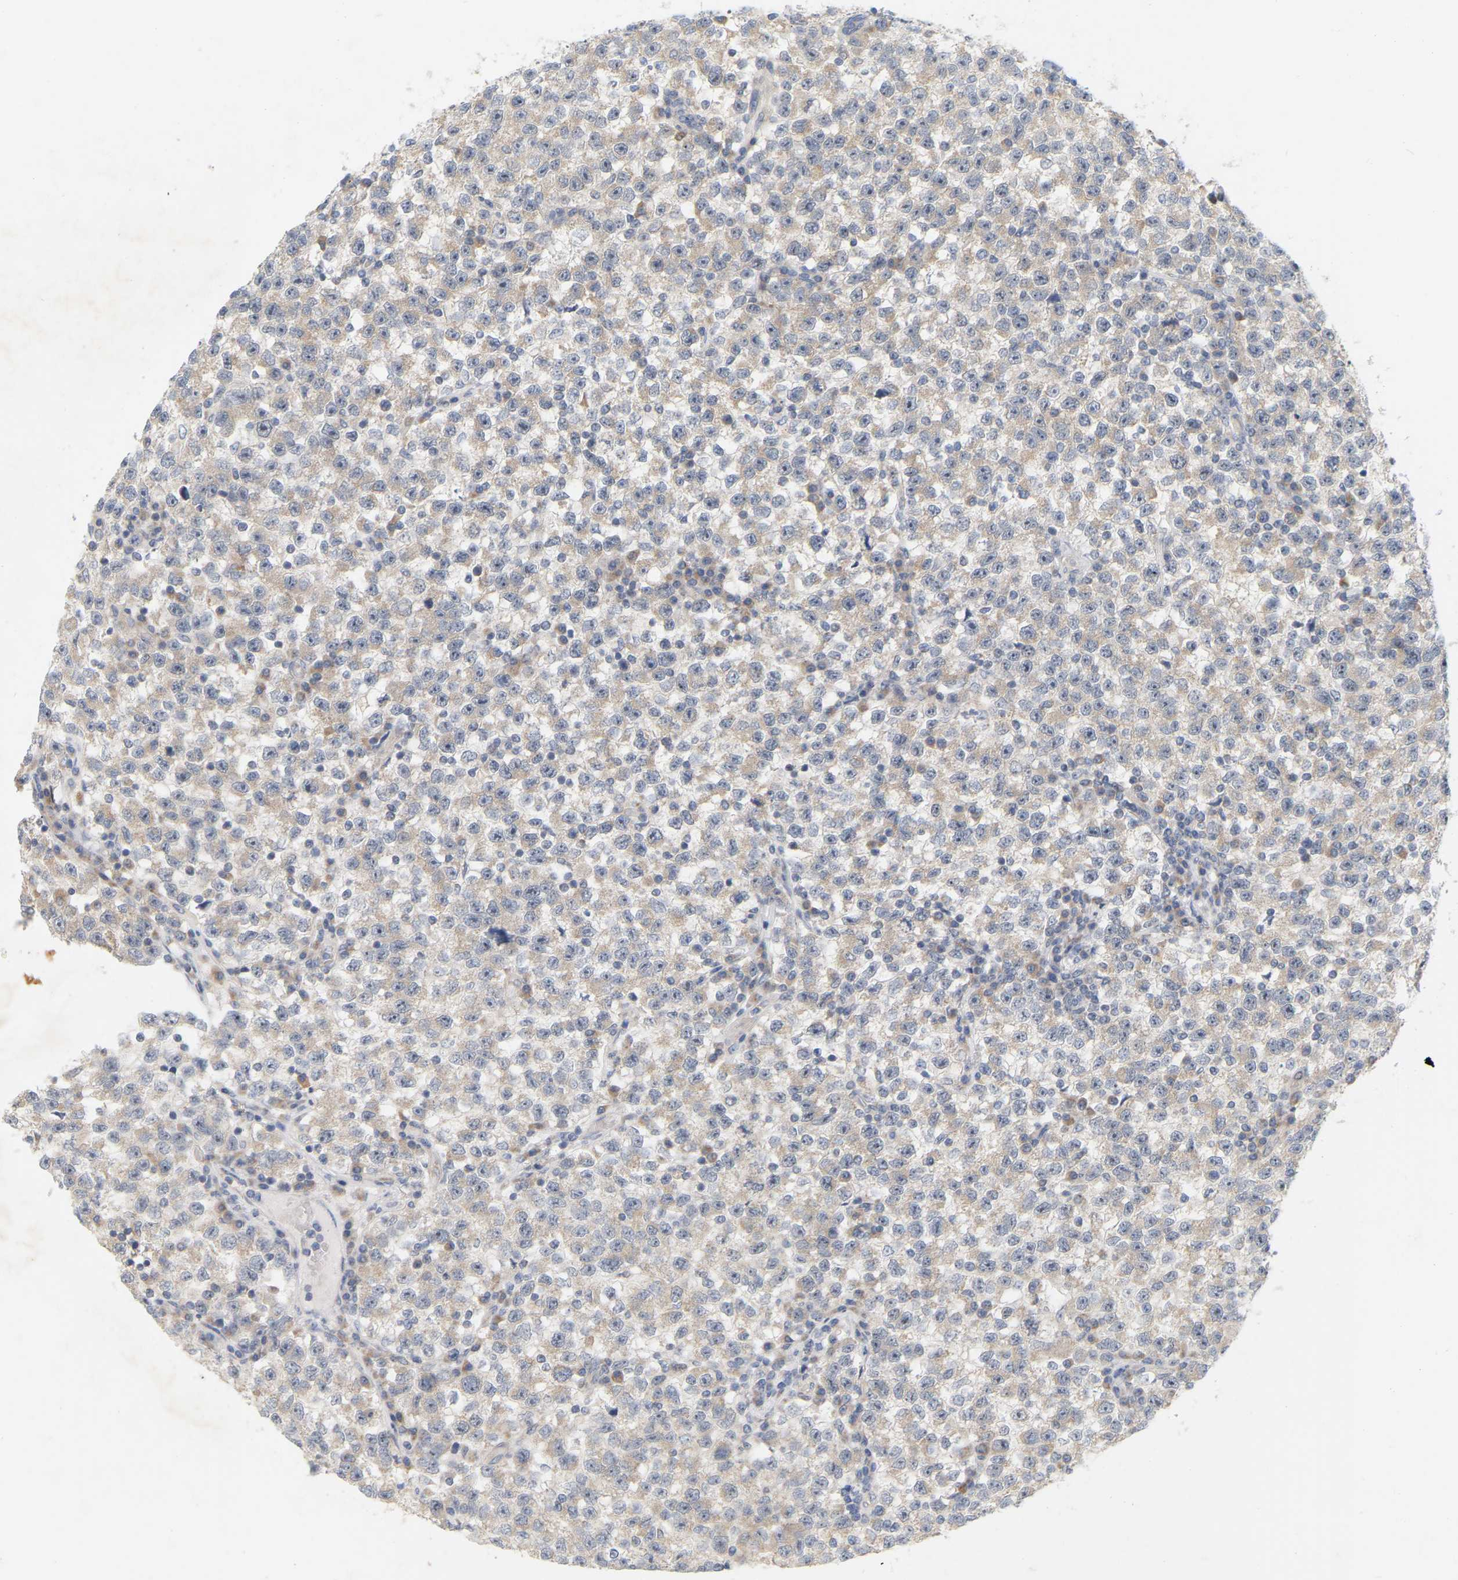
{"staining": {"intensity": "weak", "quantity": ">75%", "location": "cytoplasmic/membranous"}, "tissue": "testis cancer", "cell_type": "Tumor cells", "image_type": "cancer", "snomed": [{"axis": "morphology", "description": "Seminoma, NOS"}, {"axis": "topography", "description": "Testis"}], "caption": "This image displays seminoma (testis) stained with IHC to label a protein in brown. The cytoplasmic/membranous of tumor cells show weak positivity for the protein. Nuclei are counter-stained blue.", "gene": "MINDY4", "patient": {"sex": "male", "age": 22}}